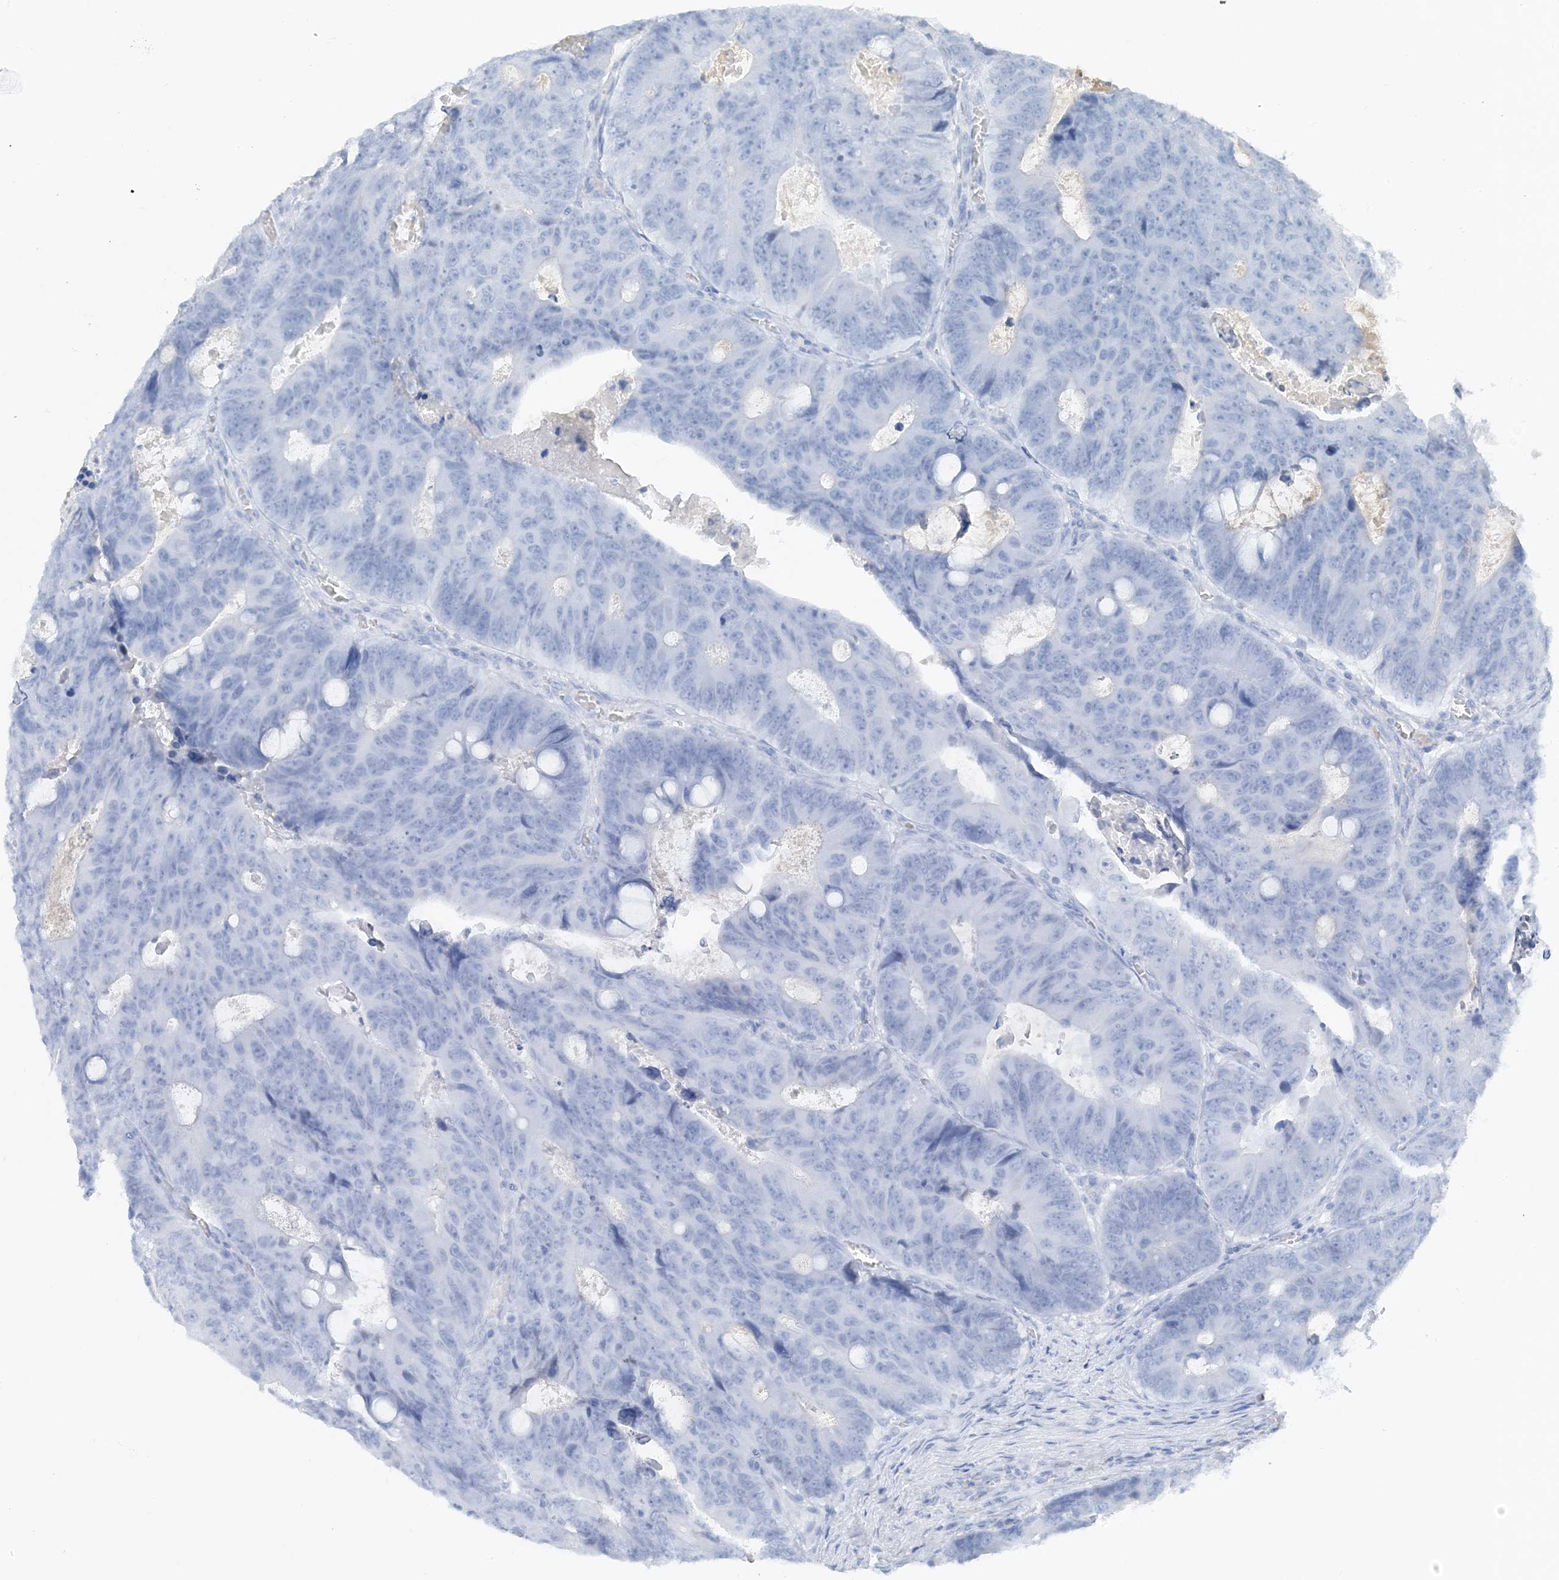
{"staining": {"intensity": "negative", "quantity": "none", "location": "none"}, "tissue": "colorectal cancer", "cell_type": "Tumor cells", "image_type": "cancer", "snomed": [{"axis": "morphology", "description": "Adenocarcinoma, NOS"}, {"axis": "topography", "description": "Colon"}], "caption": "Colorectal adenocarcinoma was stained to show a protein in brown. There is no significant expression in tumor cells. Nuclei are stained in blue.", "gene": "CTRL", "patient": {"sex": "male", "age": 87}}